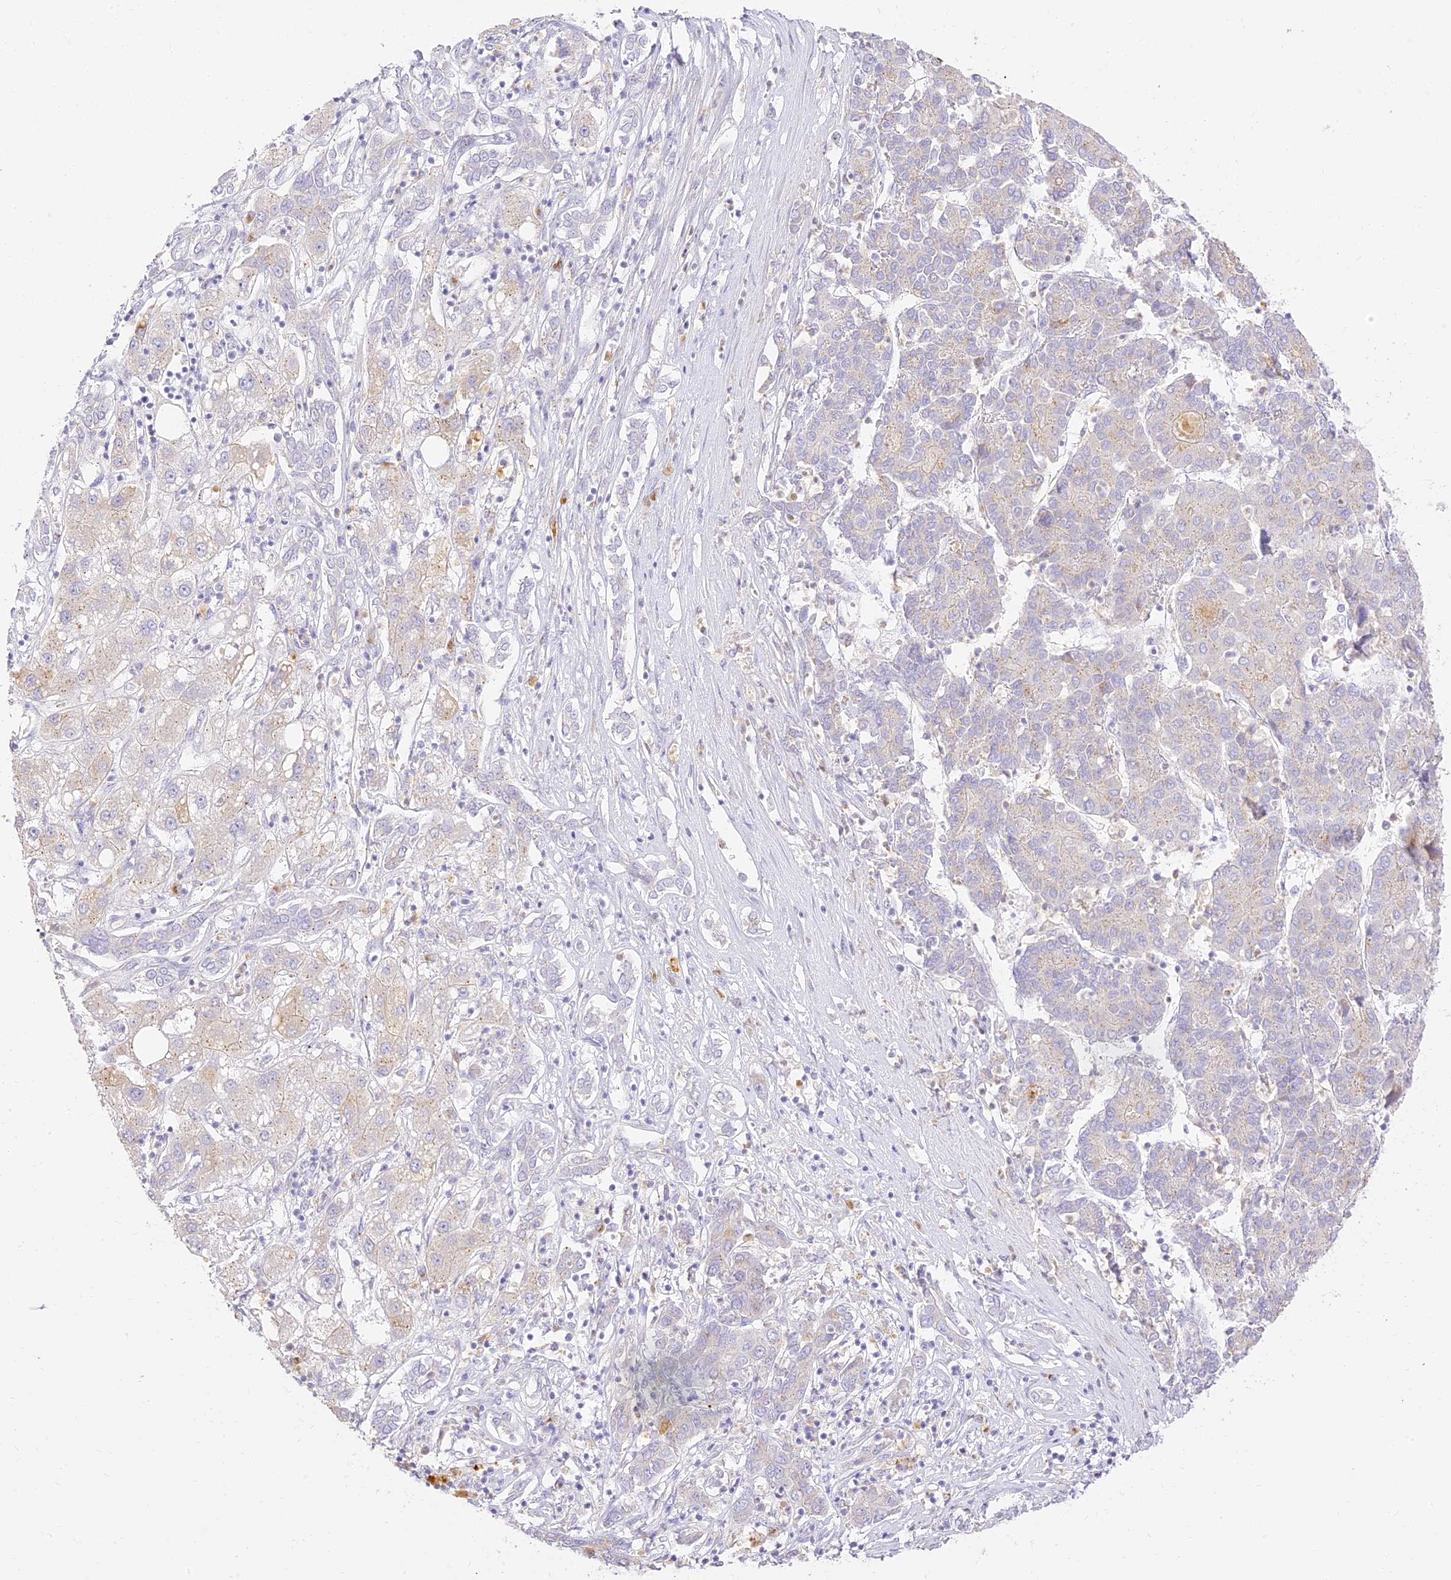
{"staining": {"intensity": "negative", "quantity": "none", "location": "none"}, "tissue": "liver cancer", "cell_type": "Tumor cells", "image_type": "cancer", "snomed": [{"axis": "morphology", "description": "Carcinoma, Hepatocellular, NOS"}, {"axis": "topography", "description": "Liver"}], "caption": "DAB (3,3'-diaminobenzidine) immunohistochemical staining of human liver cancer (hepatocellular carcinoma) reveals no significant positivity in tumor cells.", "gene": "SEC13", "patient": {"sex": "male", "age": 65}}